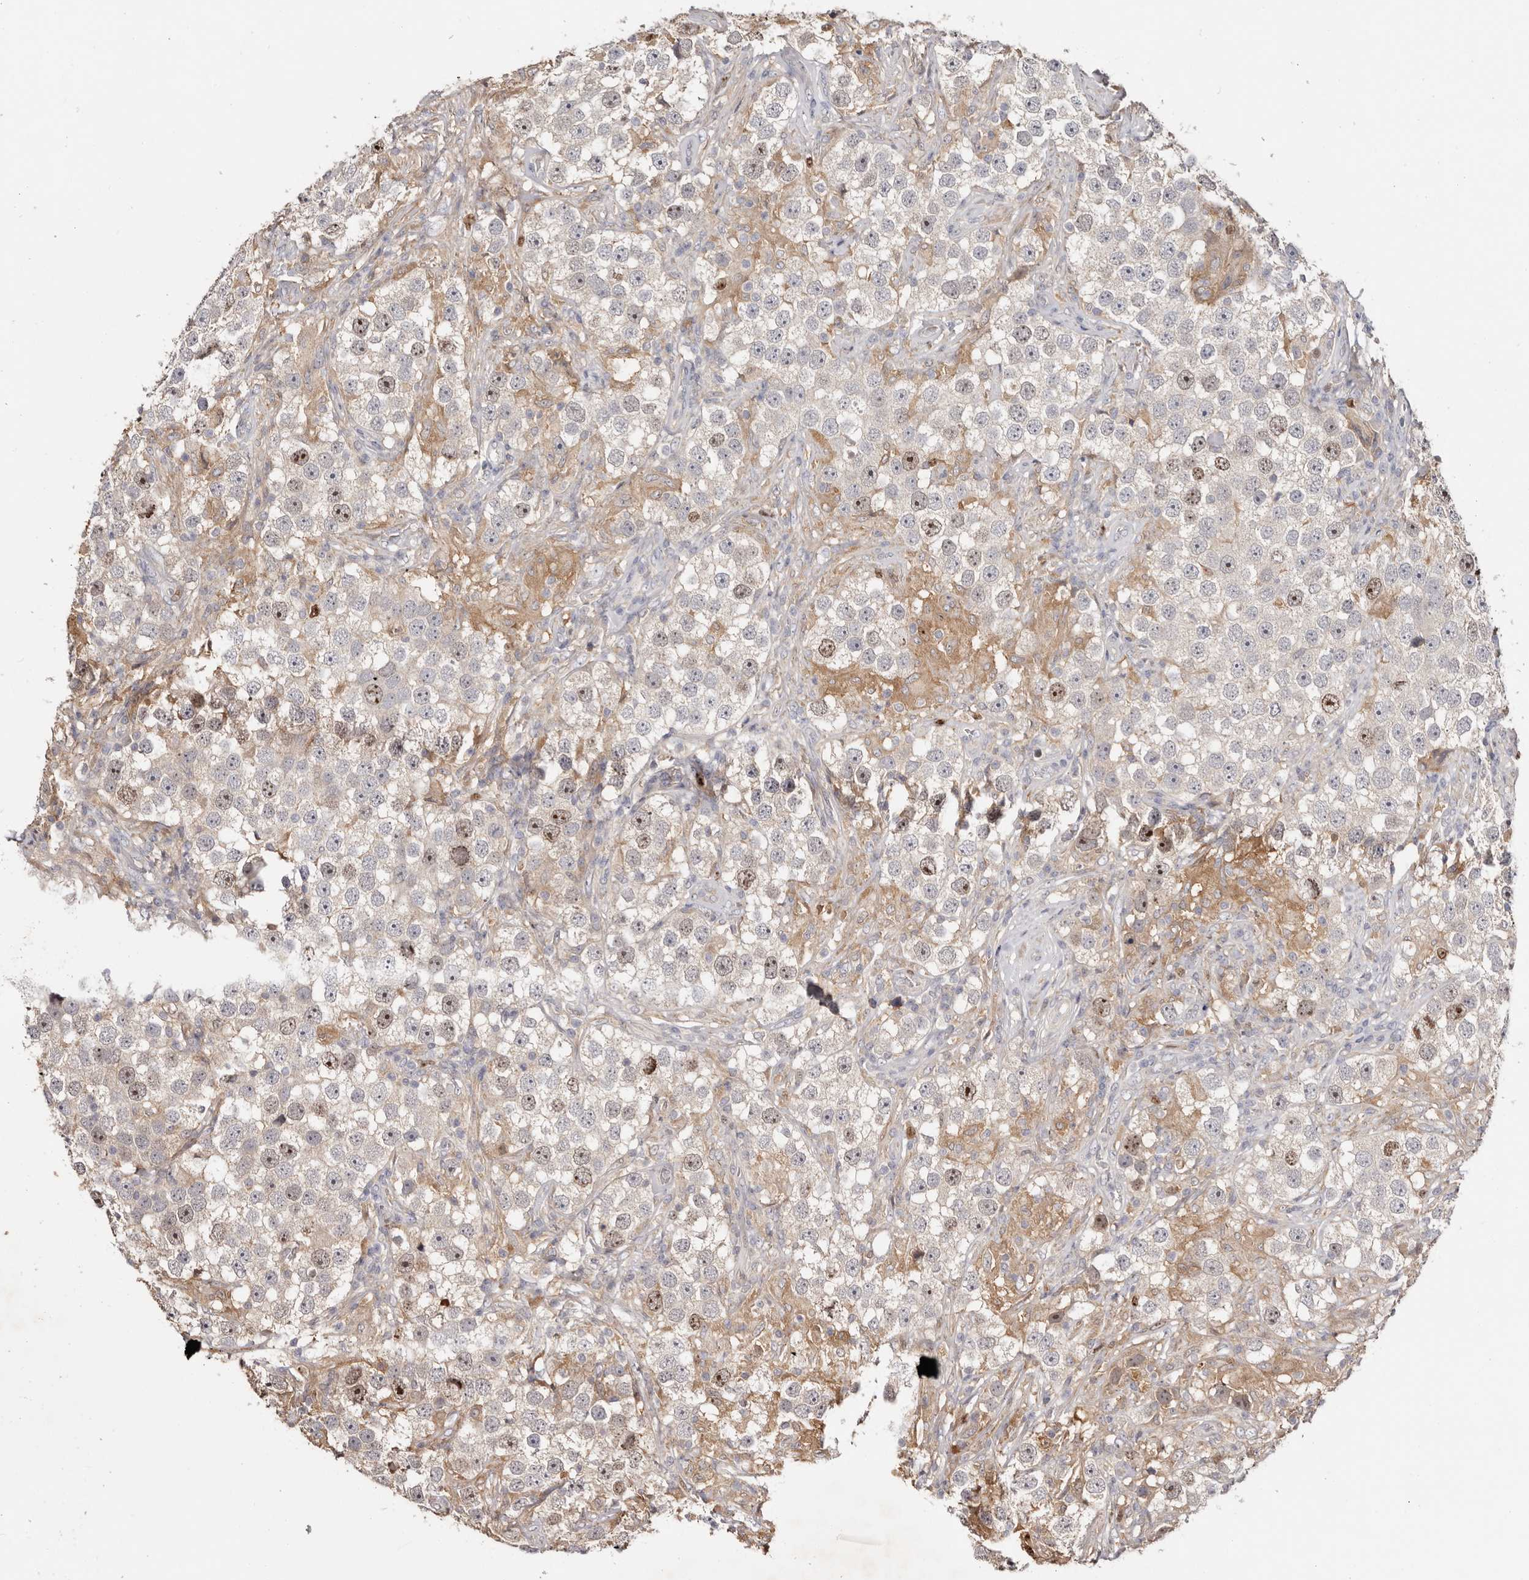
{"staining": {"intensity": "moderate", "quantity": "<25%", "location": "nuclear"}, "tissue": "testis cancer", "cell_type": "Tumor cells", "image_type": "cancer", "snomed": [{"axis": "morphology", "description": "Seminoma, NOS"}, {"axis": "topography", "description": "Testis"}], "caption": "IHC image of neoplastic tissue: seminoma (testis) stained using immunohistochemistry (IHC) demonstrates low levels of moderate protein expression localized specifically in the nuclear of tumor cells, appearing as a nuclear brown color.", "gene": "CCDC190", "patient": {"sex": "male", "age": 49}}